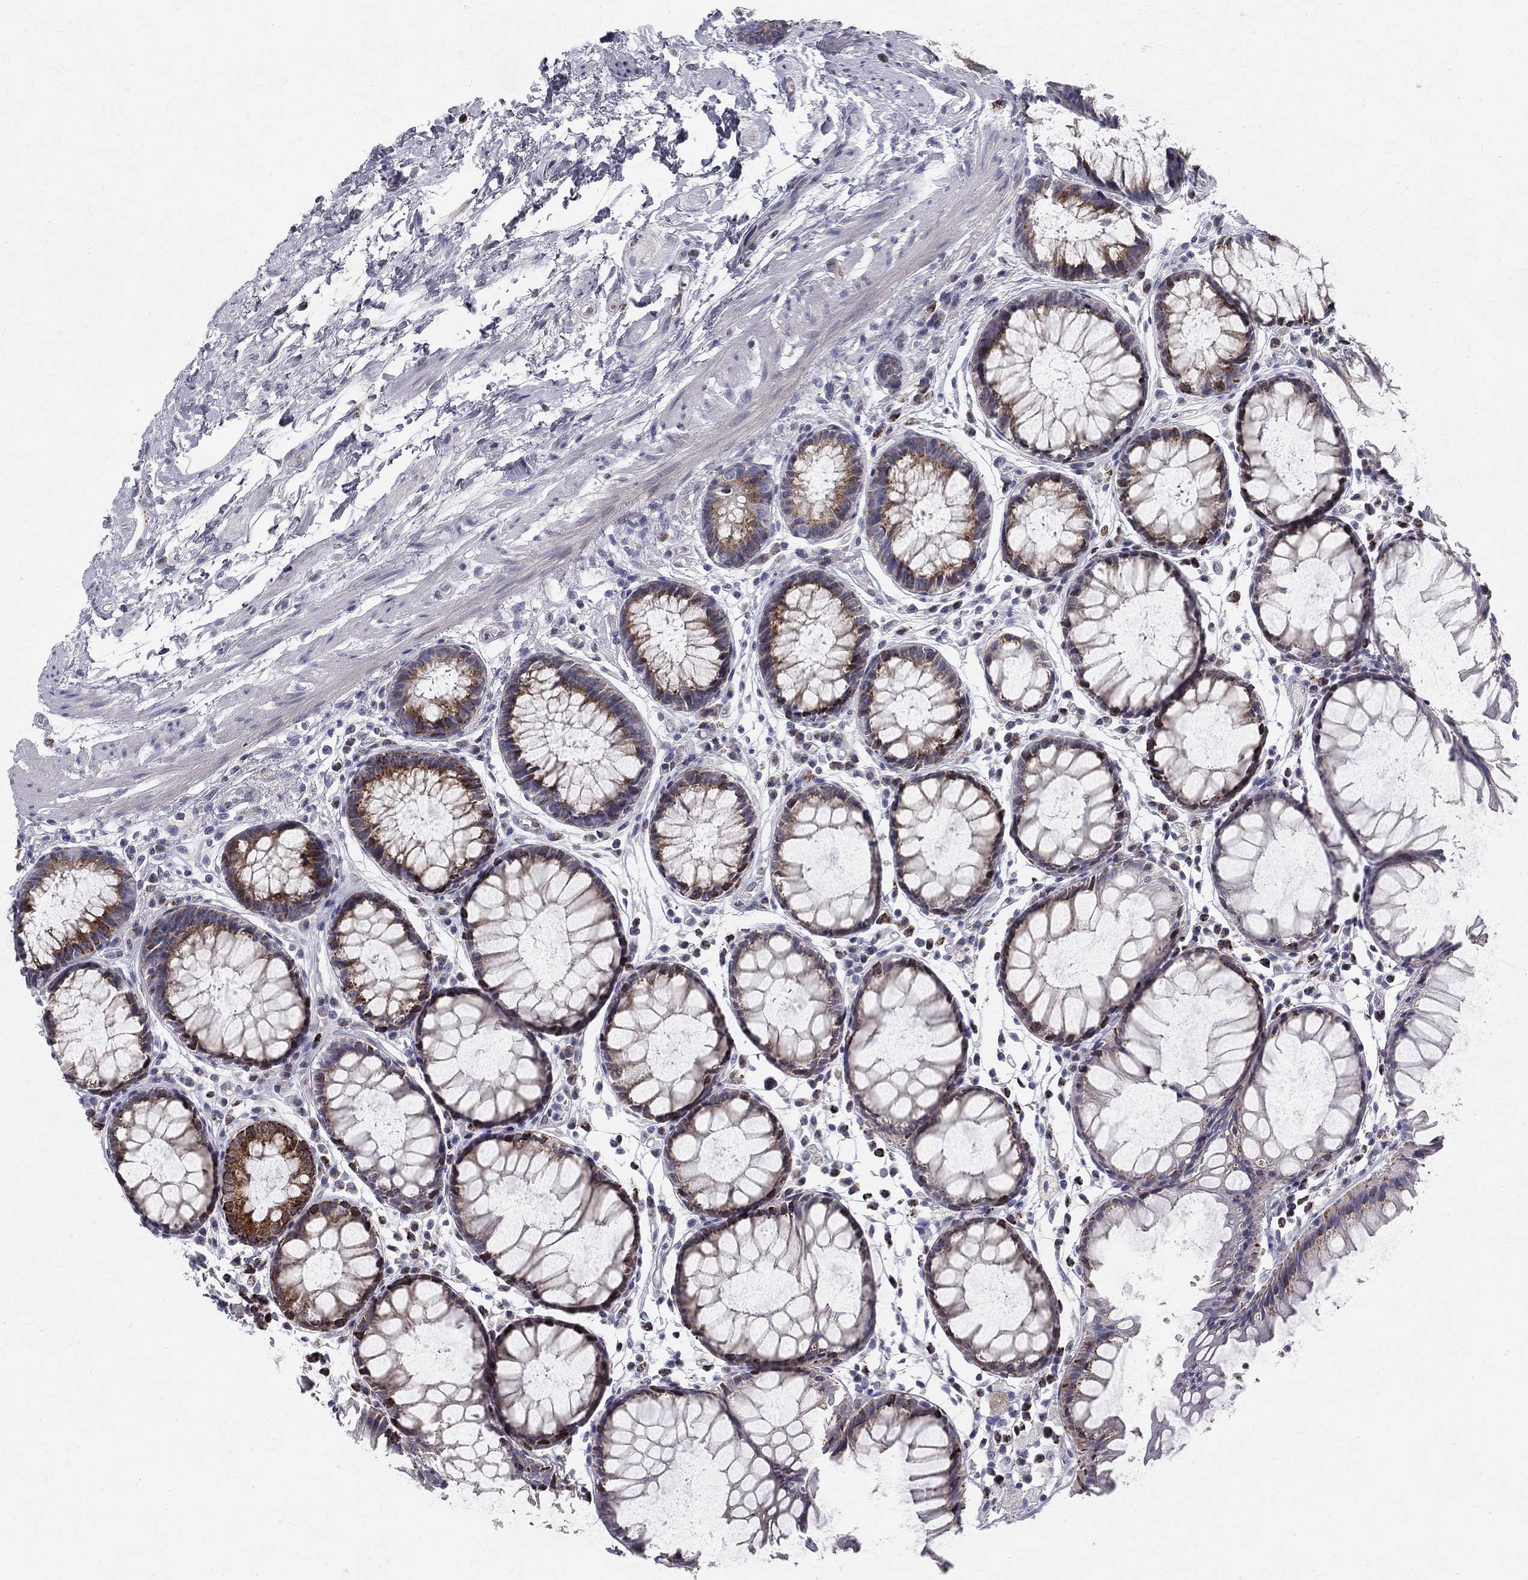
{"staining": {"intensity": "strong", "quantity": "25%-75%", "location": "cytoplasmic/membranous"}, "tissue": "rectum", "cell_type": "Glandular cells", "image_type": "normal", "snomed": [{"axis": "morphology", "description": "Normal tissue, NOS"}, {"axis": "topography", "description": "Rectum"}], "caption": "This photomicrograph reveals immunohistochemistry (IHC) staining of unremarkable rectum, with high strong cytoplasmic/membranous staining in about 25%-75% of glandular cells.", "gene": "CLIC6", "patient": {"sex": "female", "age": 68}}